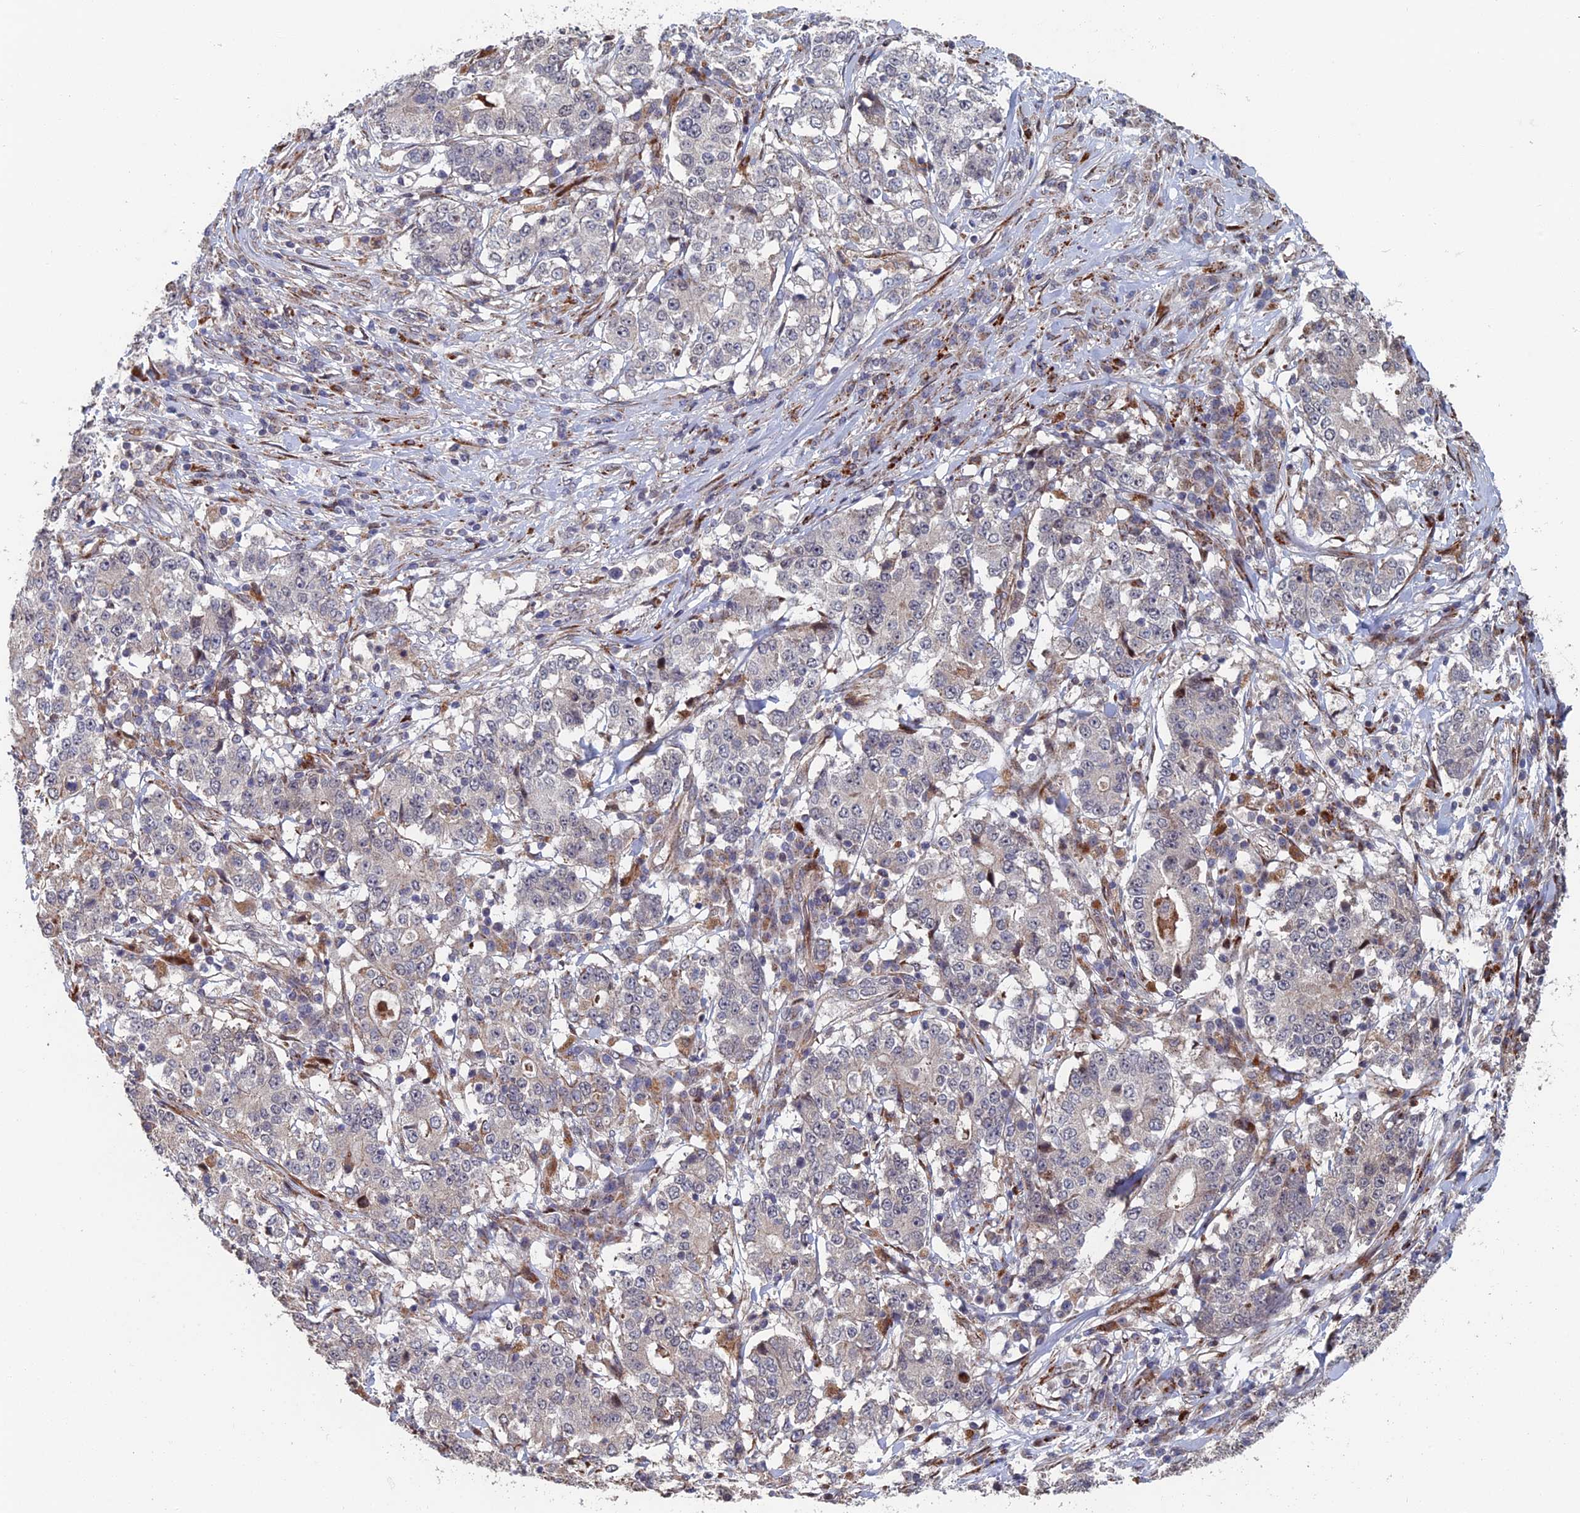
{"staining": {"intensity": "negative", "quantity": "none", "location": "none"}, "tissue": "stomach cancer", "cell_type": "Tumor cells", "image_type": "cancer", "snomed": [{"axis": "morphology", "description": "Adenocarcinoma, NOS"}, {"axis": "topography", "description": "Stomach"}], "caption": "Immunohistochemical staining of adenocarcinoma (stomach) reveals no significant positivity in tumor cells.", "gene": "GTF2IRD1", "patient": {"sex": "male", "age": 59}}